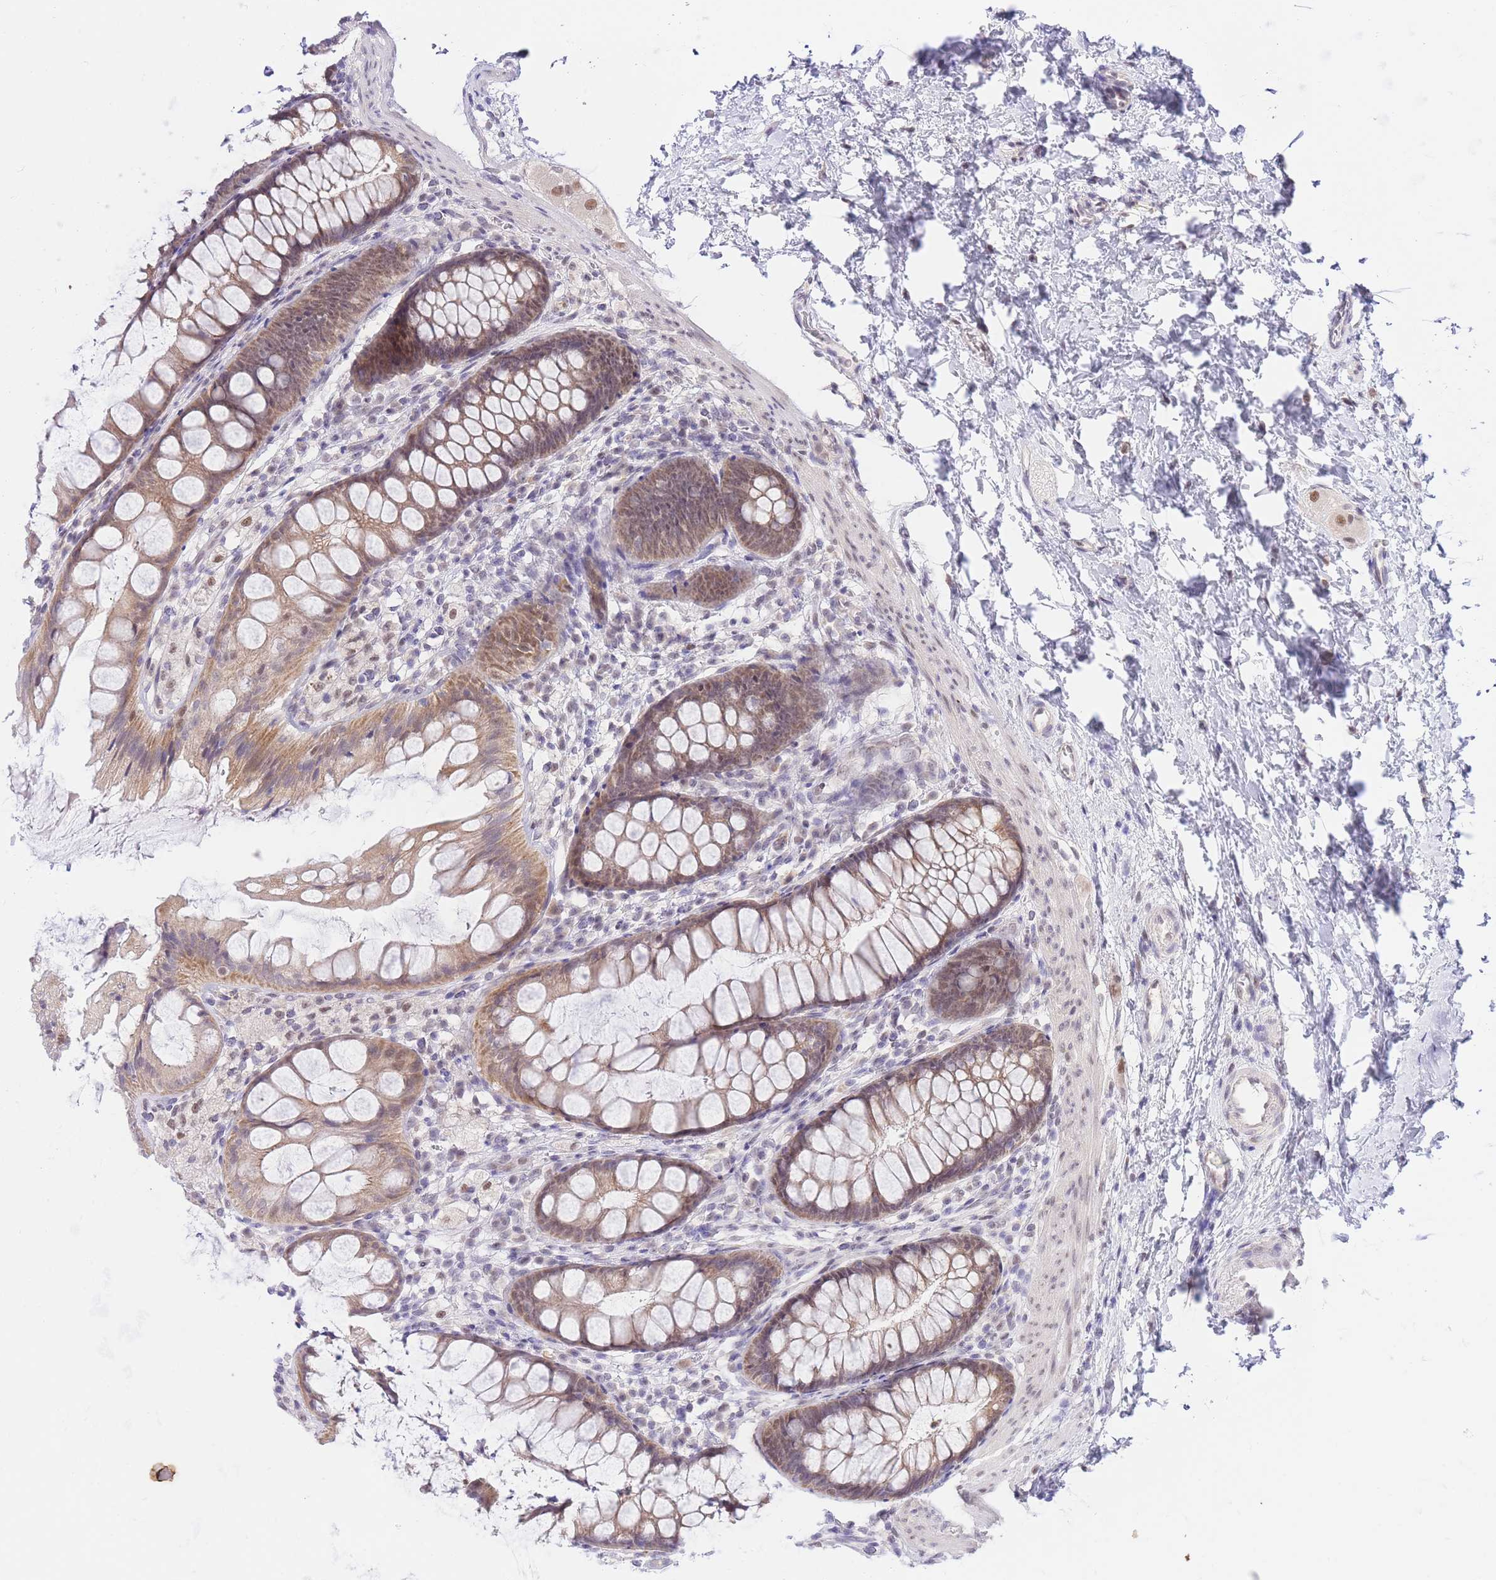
{"staining": {"intensity": "weak", "quantity": ">75%", "location": "nuclear"}, "tissue": "colon", "cell_type": "Endothelial cells", "image_type": "normal", "snomed": [{"axis": "morphology", "description": "Normal tissue, NOS"}, {"axis": "topography", "description": "Colon"}], "caption": "Immunohistochemistry (IHC) (DAB) staining of unremarkable human colon reveals weak nuclear protein positivity in about >75% of endothelial cells. (brown staining indicates protein expression, while blue staining denotes nuclei).", "gene": "UBXN7", "patient": {"sex": "female", "age": 62}}